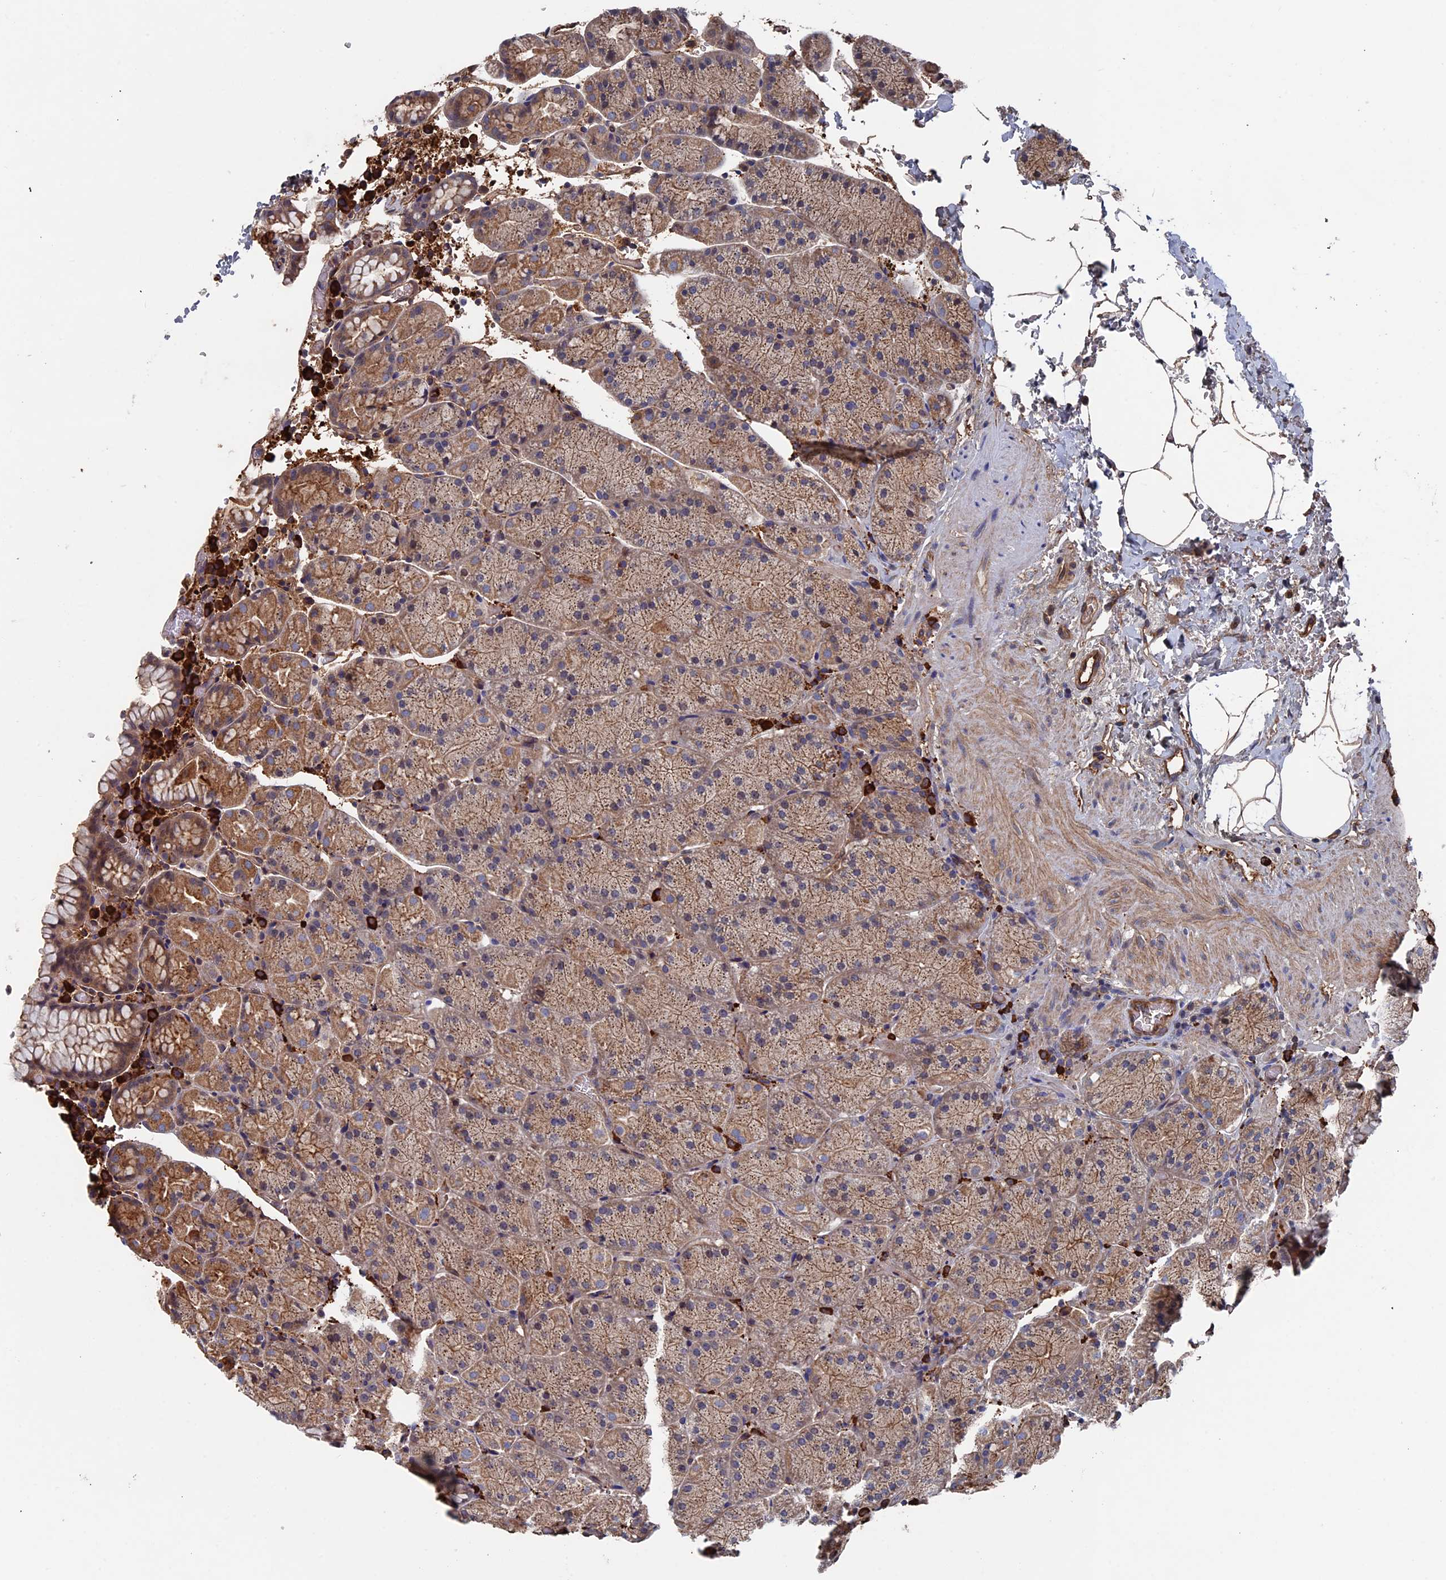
{"staining": {"intensity": "moderate", "quantity": ">75%", "location": "cytoplasmic/membranous"}, "tissue": "stomach", "cell_type": "Glandular cells", "image_type": "normal", "snomed": [{"axis": "morphology", "description": "Normal tissue, NOS"}, {"axis": "topography", "description": "Stomach, upper"}, {"axis": "topography", "description": "Stomach, lower"}], "caption": "Immunohistochemical staining of benign stomach demonstrates medium levels of moderate cytoplasmic/membranous positivity in approximately >75% of glandular cells. The staining was performed using DAB to visualize the protein expression in brown, while the nuclei were stained in blue with hematoxylin (Magnification: 20x).", "gene": "RPUSD1", "patient": {"sex": "male", "age": 80}}